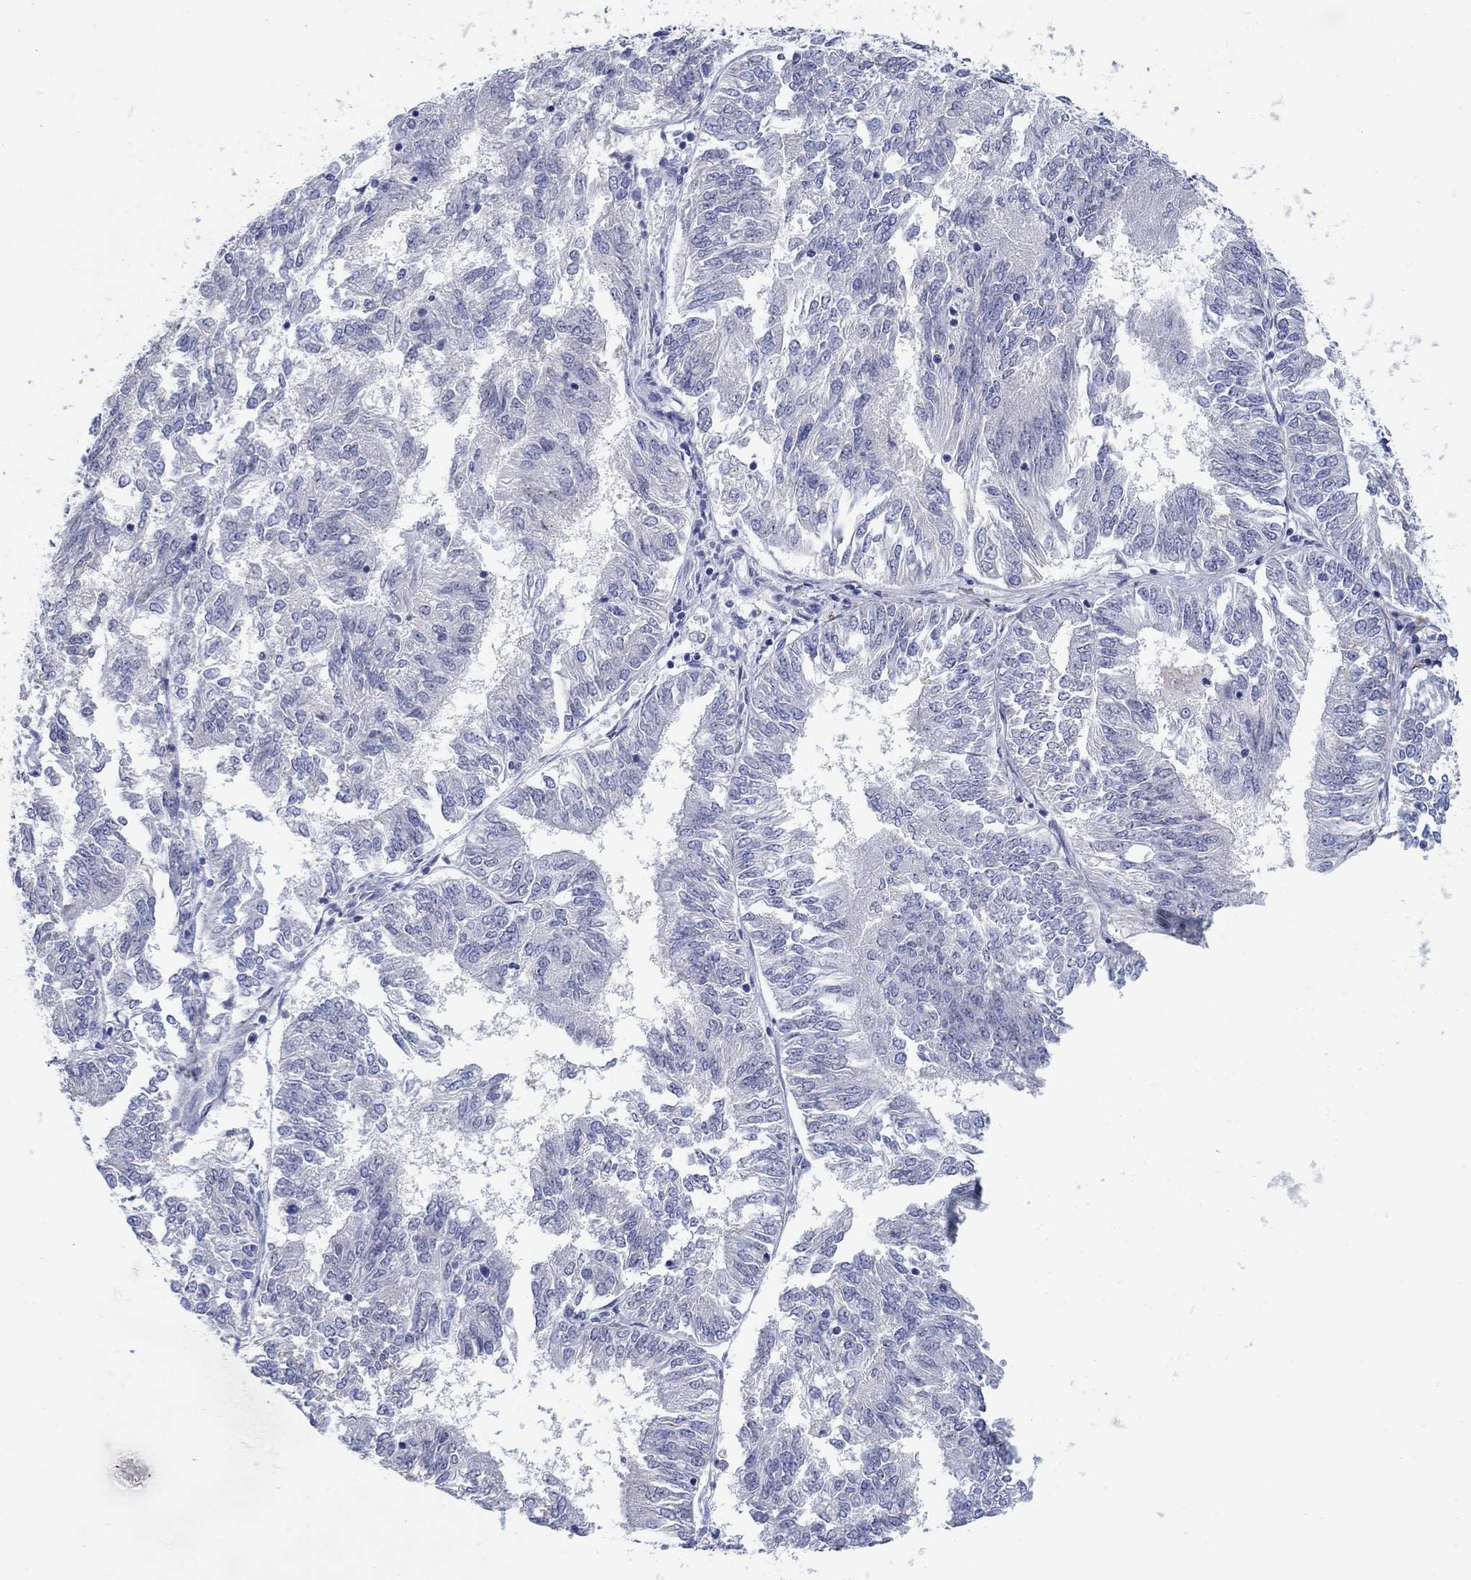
{"staining": {"intensity": "negative", "quantity": "none", "location": "none"}, "tissue": "endometrial cancer", "cell_type": "Tumor cells", "image_type": "cancer", "snomed": [{"axis": "morphology", "description": "Adenocarcinoma, NOS"}, {"axis": "topography", "description": "Endometrium"}], "caption": "This is a photomicrograph of IHC staining of endometrial adenocarcinoma, which shows no expression in tumor cells.", "gene": "REEP2", "patient": {"sex": "female", "age": 58}}